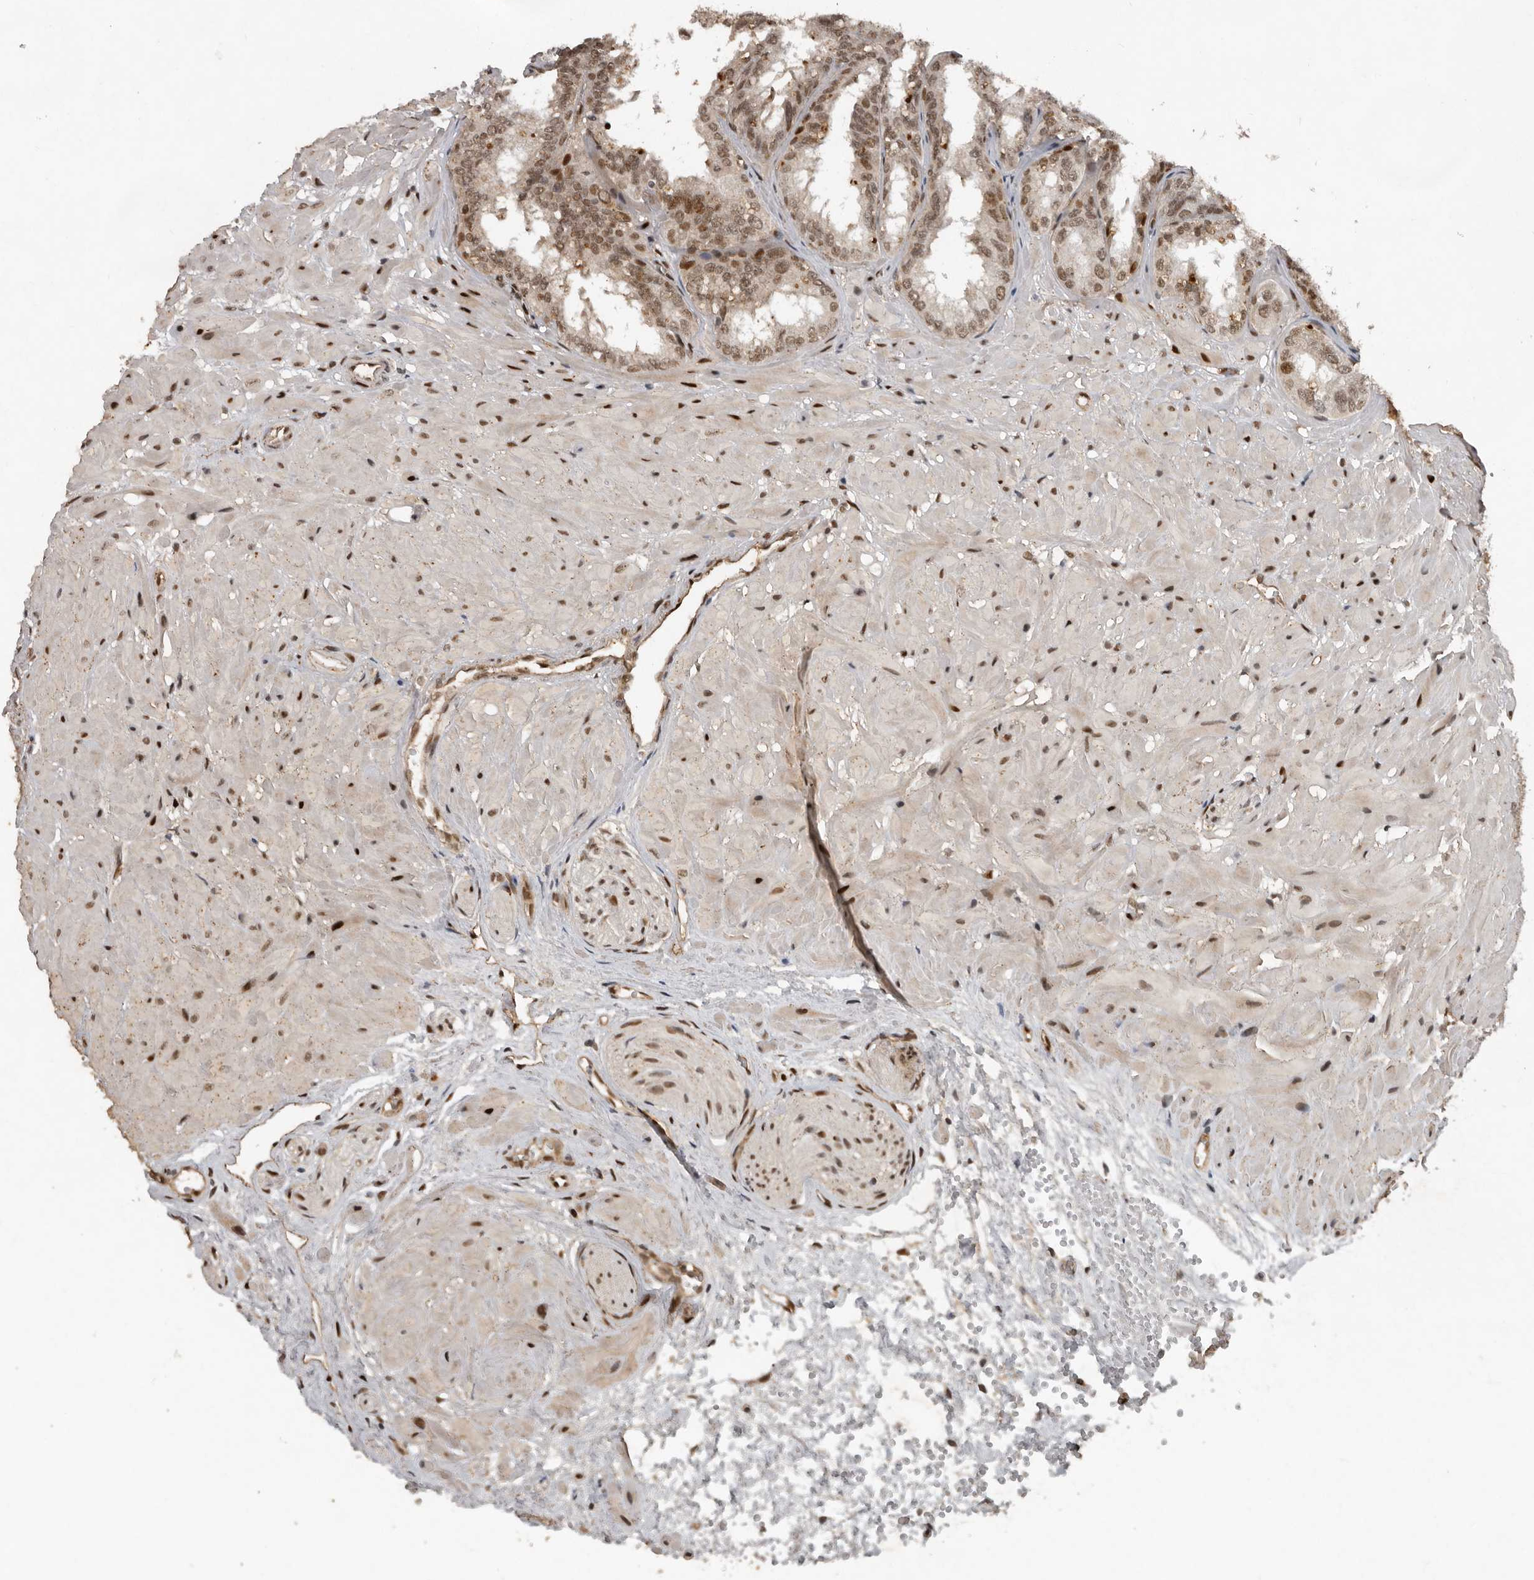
{"staining": {"intensity": "weak", "quantity": ">75%", "location": "cytoplasmic/membranous,nuclear"}, "tissue": "seminal vesicle", "cell_type": "Glandular cells", "image_type": "normal", "snomed": [{"axis": "morphology", "description": "Normal tissue, NOS"}, {"axis": "topography", "description": "Prostate"}, {"axis": "topography", "description": "Seminal veicle"}], "caption": "Protein analysis of benign seminal vesicle shows weak cytoplasmic/membranous,nuclear positivity in approximately >75% of glandular cells.", "gene": "CDC27", "patient": {"sex": "male", "age": 51}}